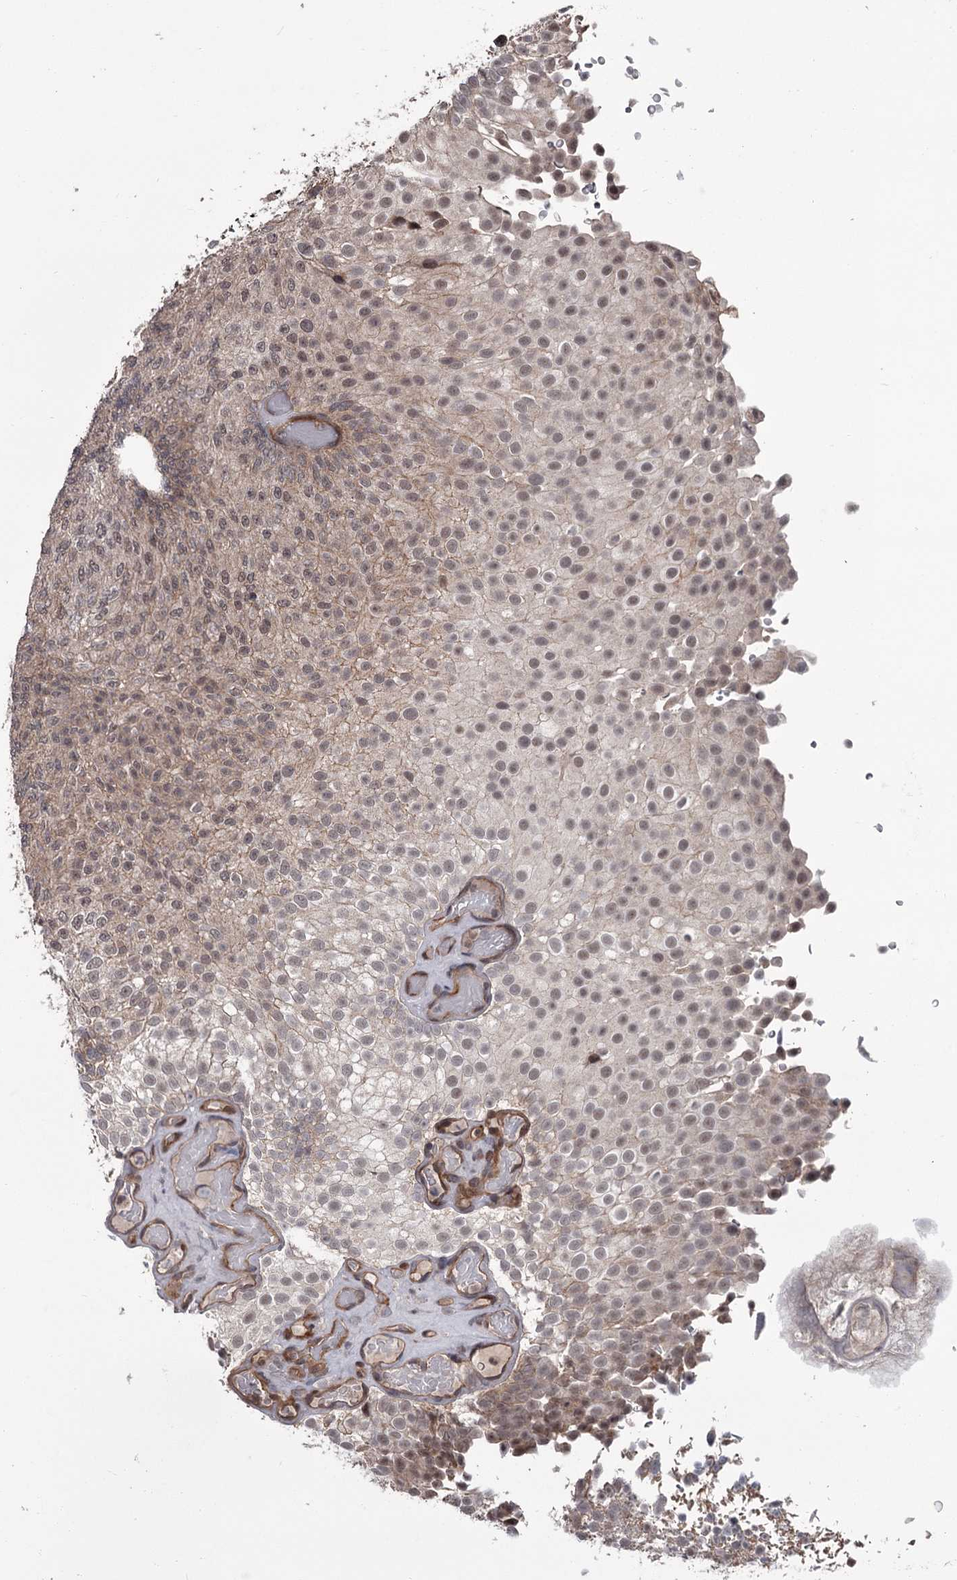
{"staining": {"intensity": "weak", "quantity": "25%-75%", "location": "nuclear"}, "tissue": "urothelial cancer", "cell_type": "Tumor cells", "image_type": "cancer", "snomed": [{"axis": "morphology", "description": "Urothelial carcinoma, Low grade"}, {"axis": "topography", "description": "Urinary bladder"}], "caption": "This is a micrograph of IHC staining of urothelial carcinoma (low-grade), which shows weak expression in the nuclear of tumor cells.", "gene": "CDC42EP2", "patient": {"sex": "male", "age": 78}}